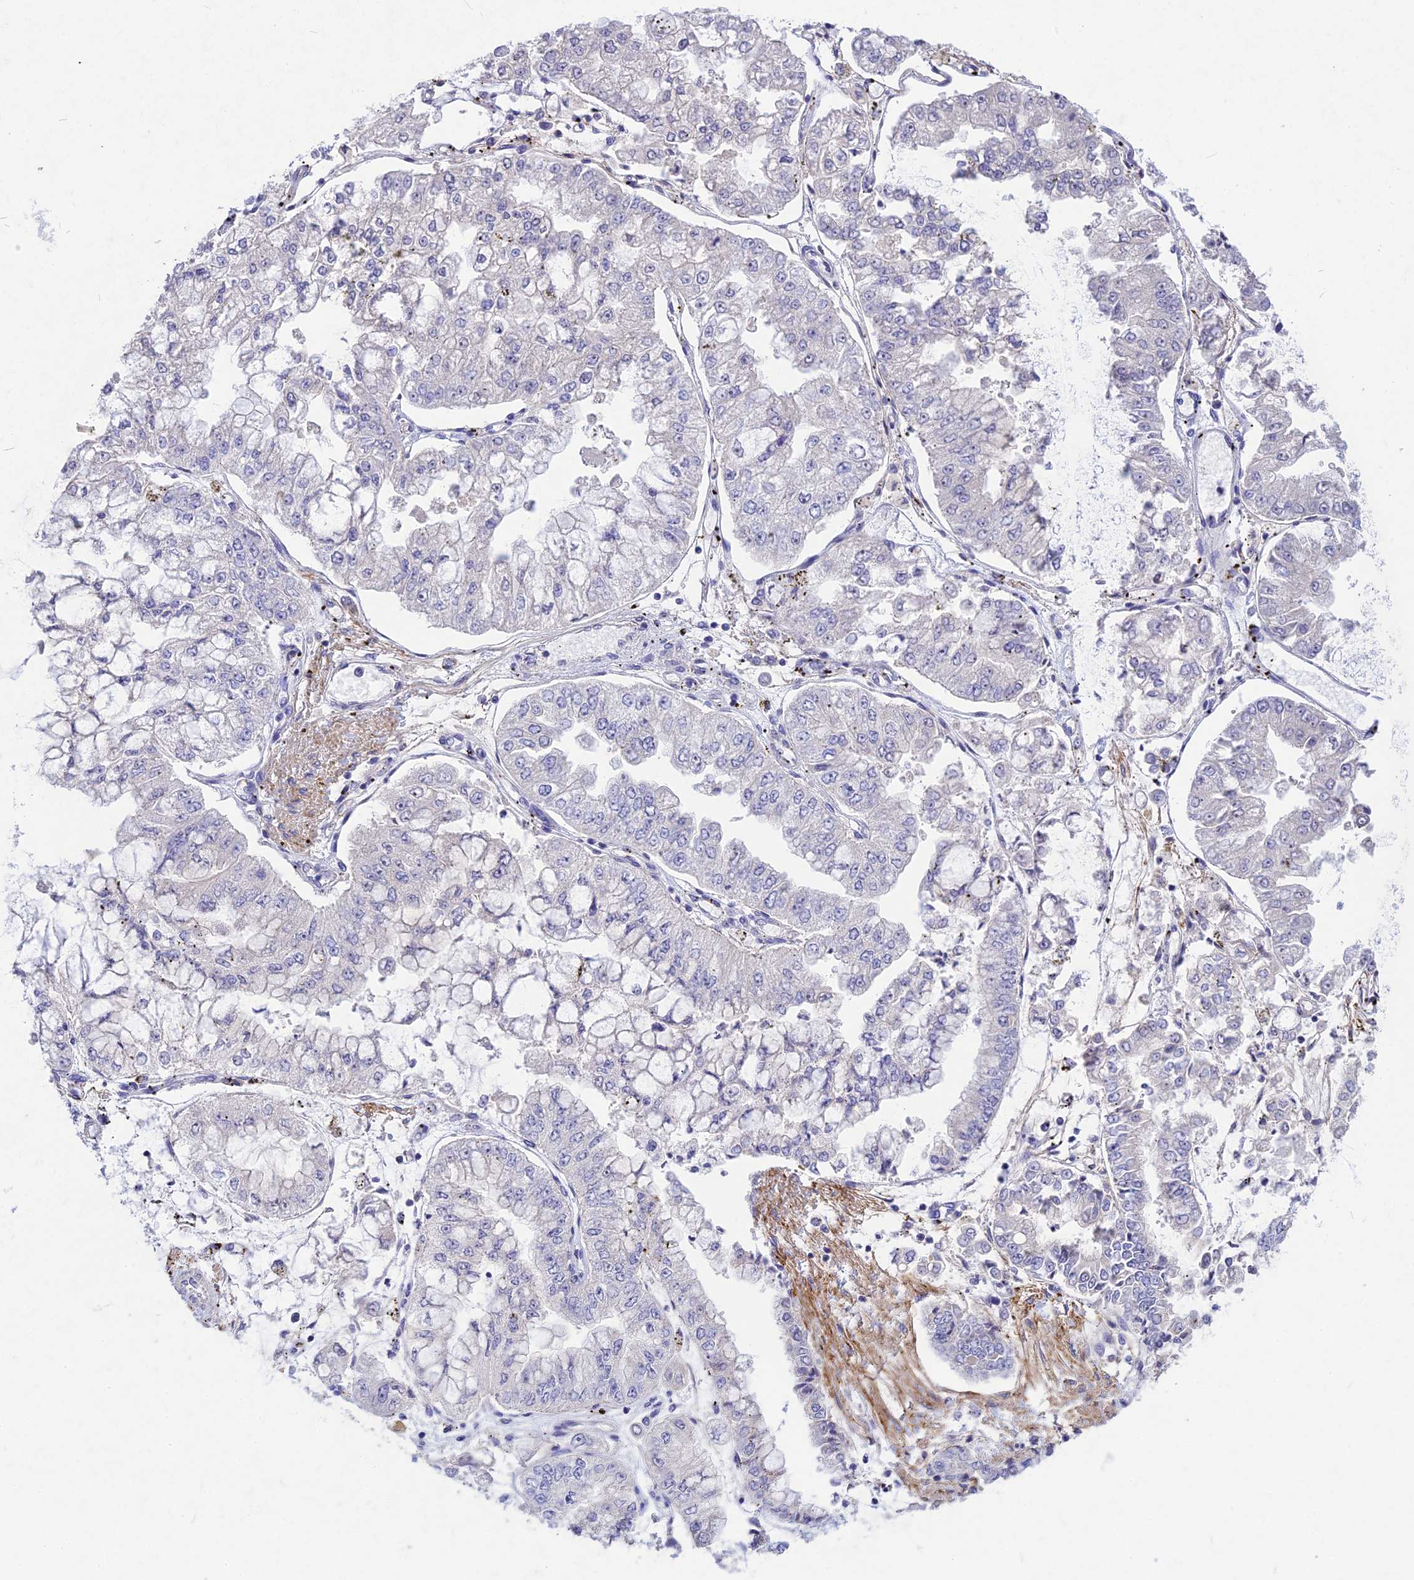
{"staining": {"intensity": "negative", "quantity": "none", "location": "none"}, "tissue": "stomach cancer", "cell_type": "Tumor cells", "image_type": "cancer", "snomed": [{"axis": "morphology", "description": "Adenocarcinoma, NOS"}, {"axis": "topography", "description": "Stomach"}], "caption": "This is an immunohistochemistry photomicrograph of human adenocarcinoma (stomach). There is no expression in tumor cells.", "gene": "DEFB119", "patient": {"sex": "male", "age": 76}}